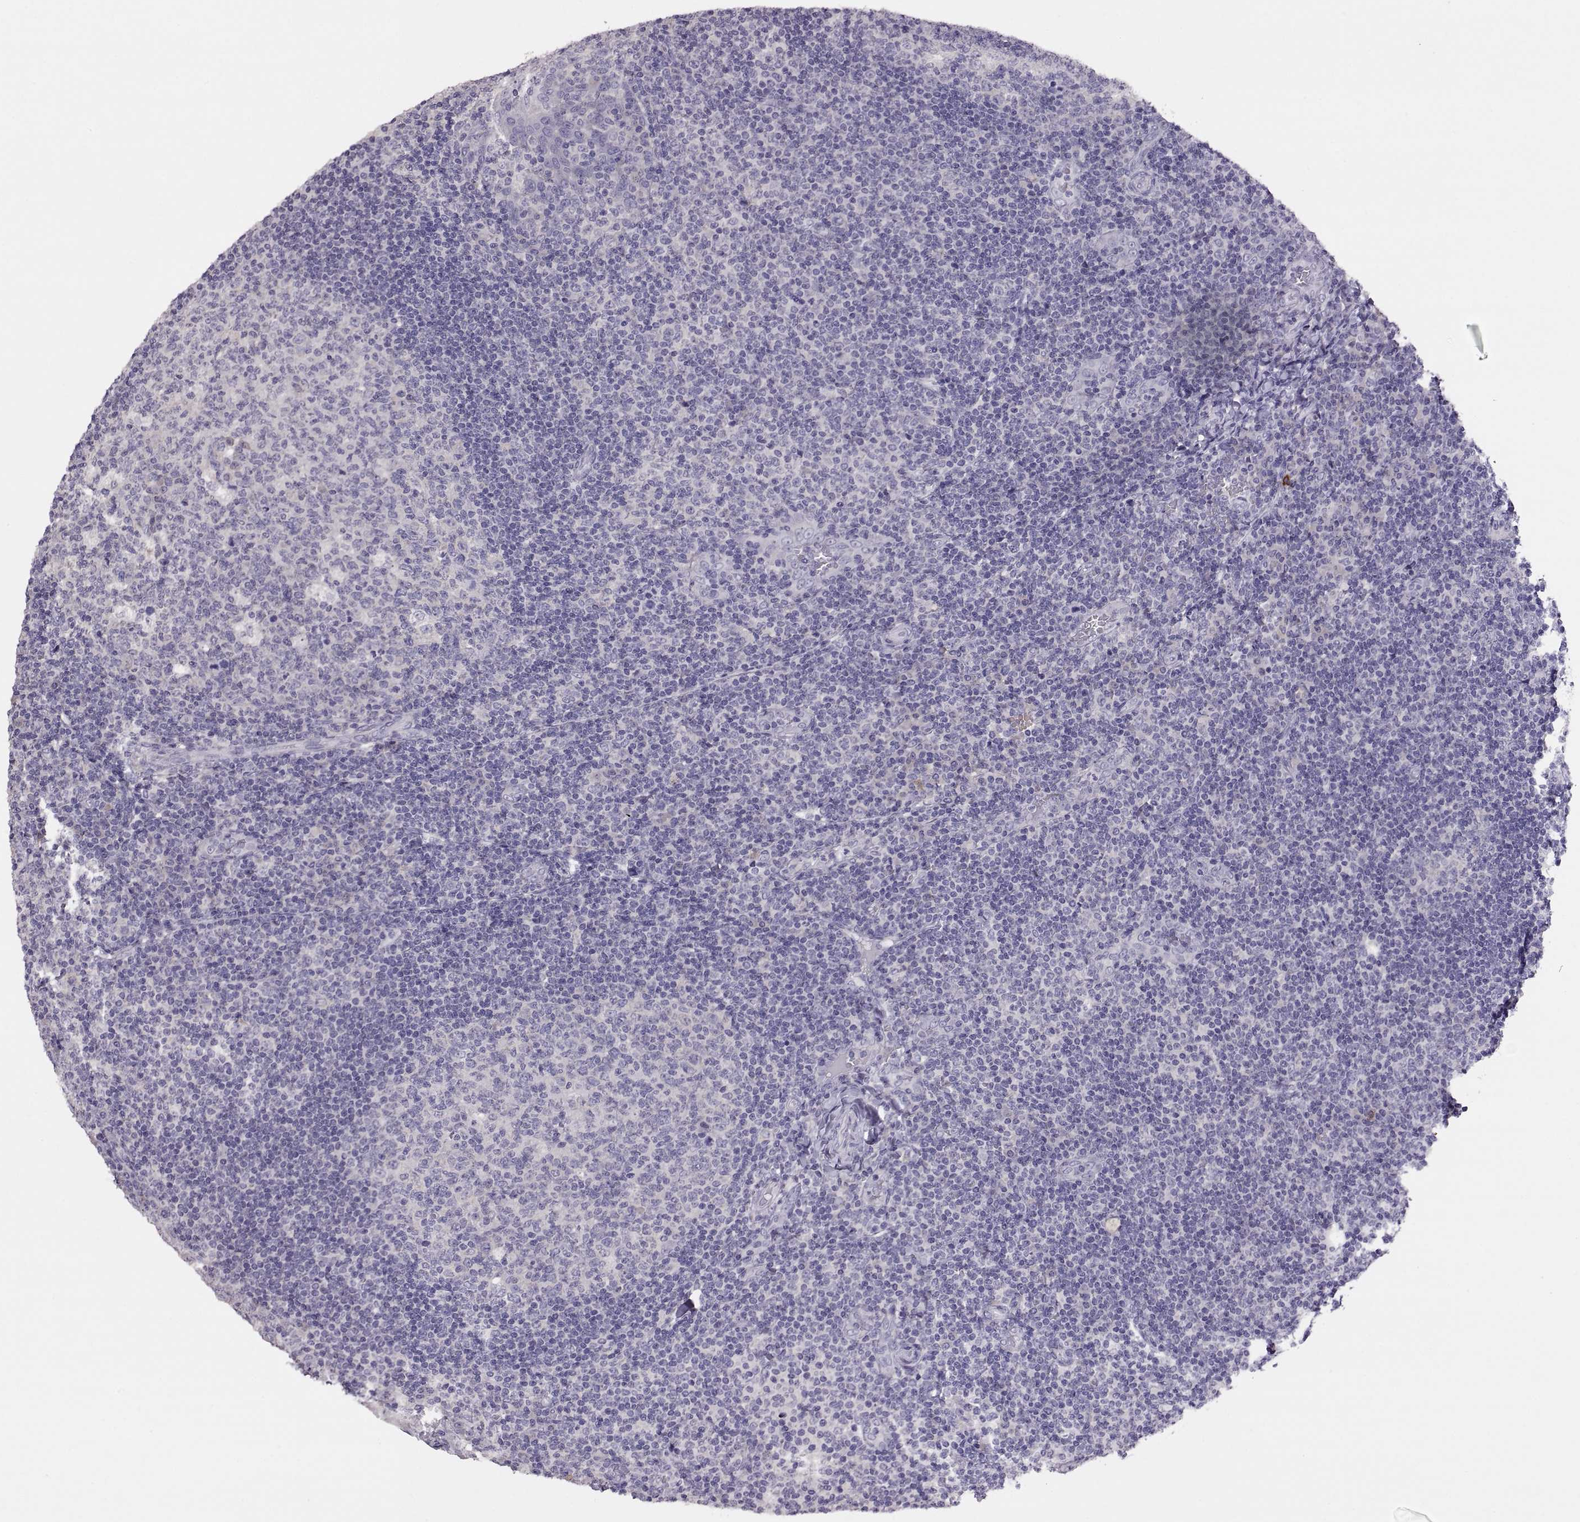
{"staining": {"intensity": "negative", "quantity": "none", "location": "none"}, "tissue": "tonsil", "cell_type": "Germinal center cells", "image_type": "normal", "snomed": [{"axis": "morphology", "description": "Normal tissue, NOS"}, {"axis": "topography", "description": "Tonsil"}], "caption": "This is a photomicrograph of immunohistochemistry (IHC) staining of unremarkable tonsil, which shows no staining in germinal center cells.", "gene": "TBX19", "patient": {"sex": "male", "age": 17}}